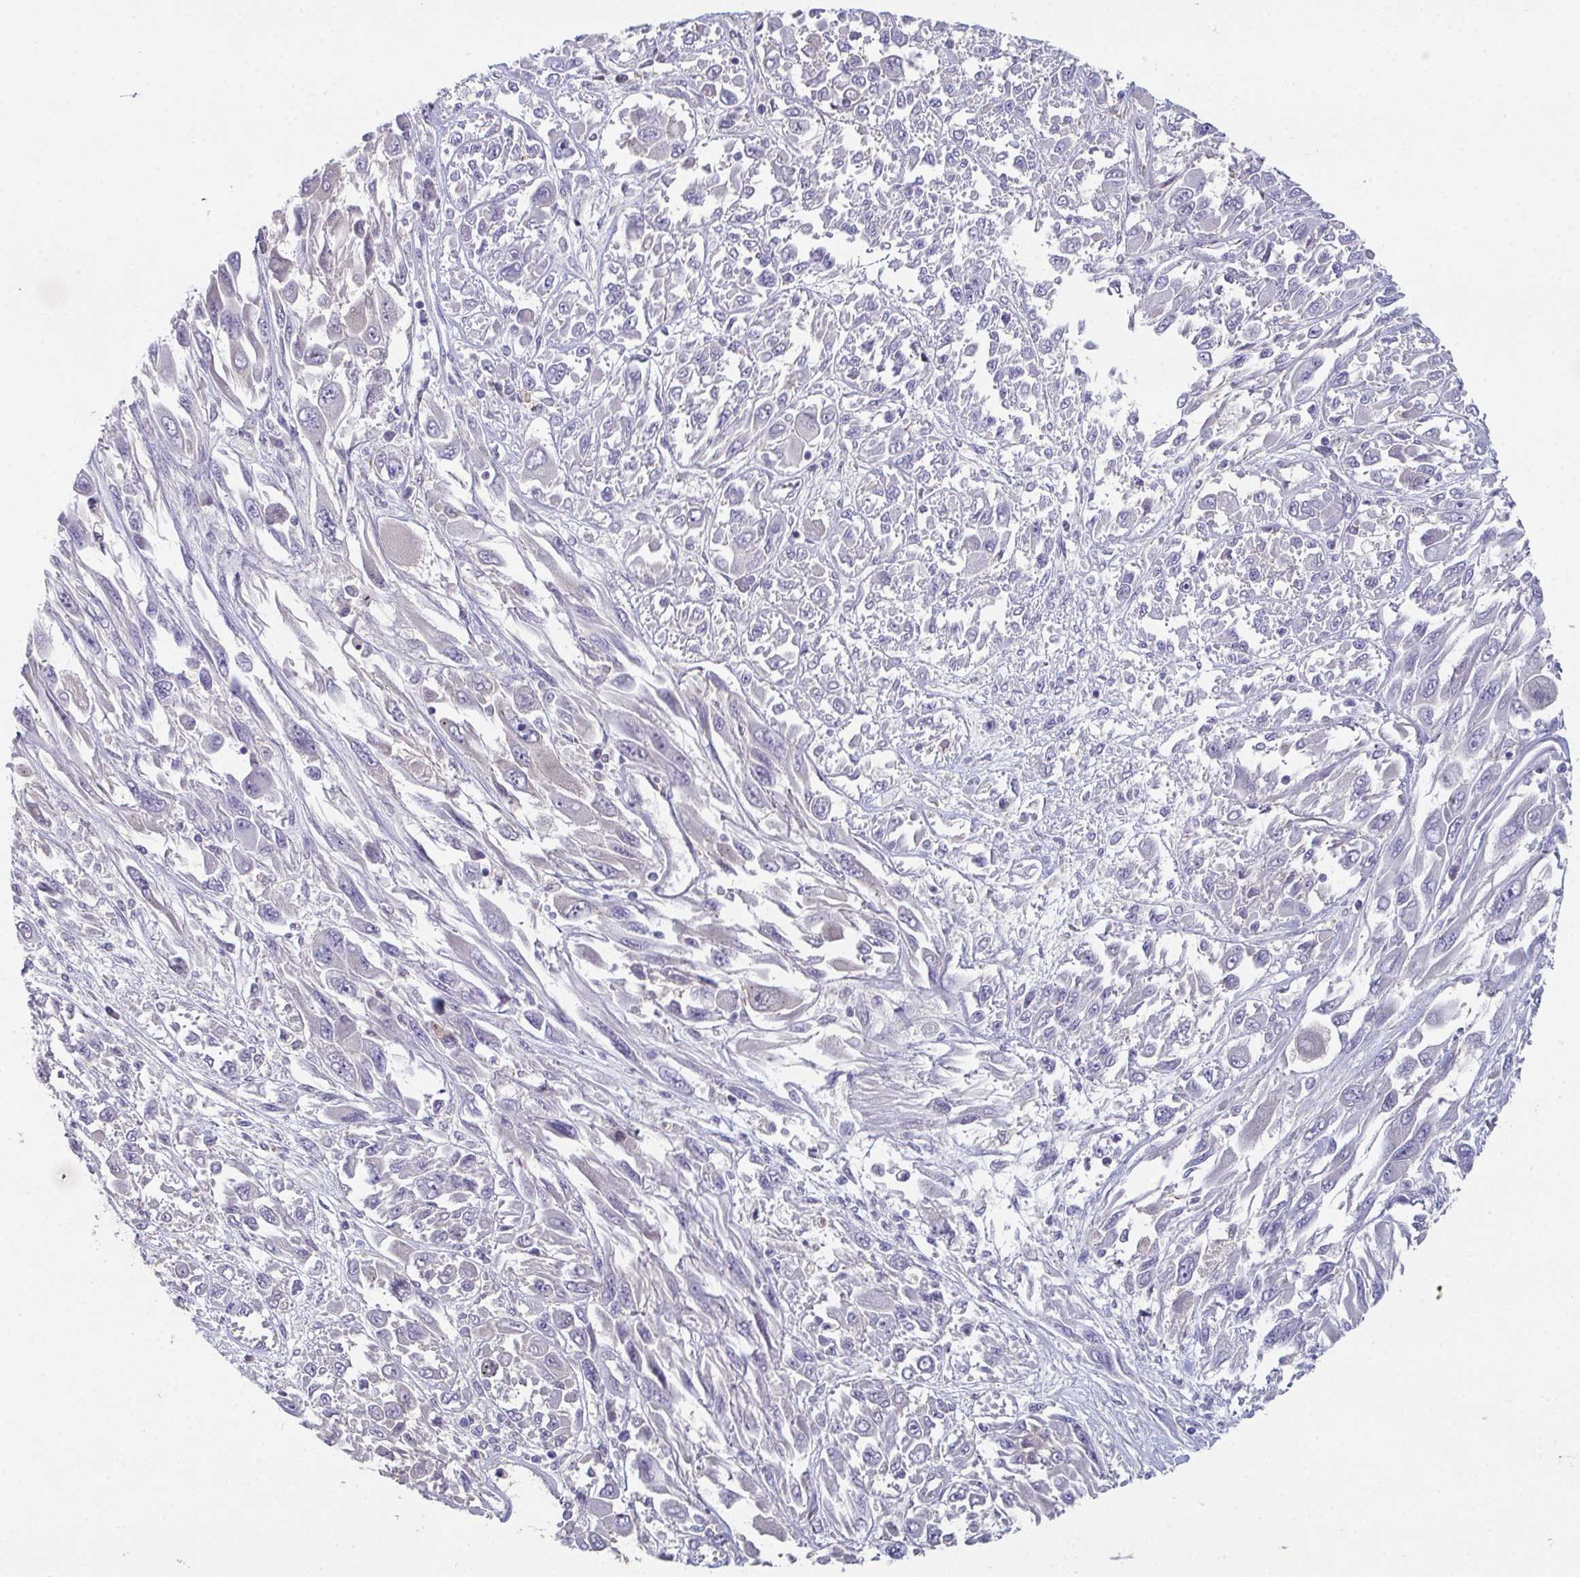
{"staining": {"intensity": "negative", "quantity": "none", "location": "none"}, "tissue": "melanoma", "cell_type": "Tumor cells", "image_type": "cancer", "snomed": [{"axis": "morphology", "description": "Malignant melanoma, NOS"}, {"axis": "topography", "description": "Skin"}], "caption": "This image is of malignant melanoma stained with immunohistochemistry (IHC) to label a protein in brown with the nuclei are counter-stained blue. There is no expression in tumor cells.", "gene": "ADAM21", "patient": {"sex": "female", "age": 91}}